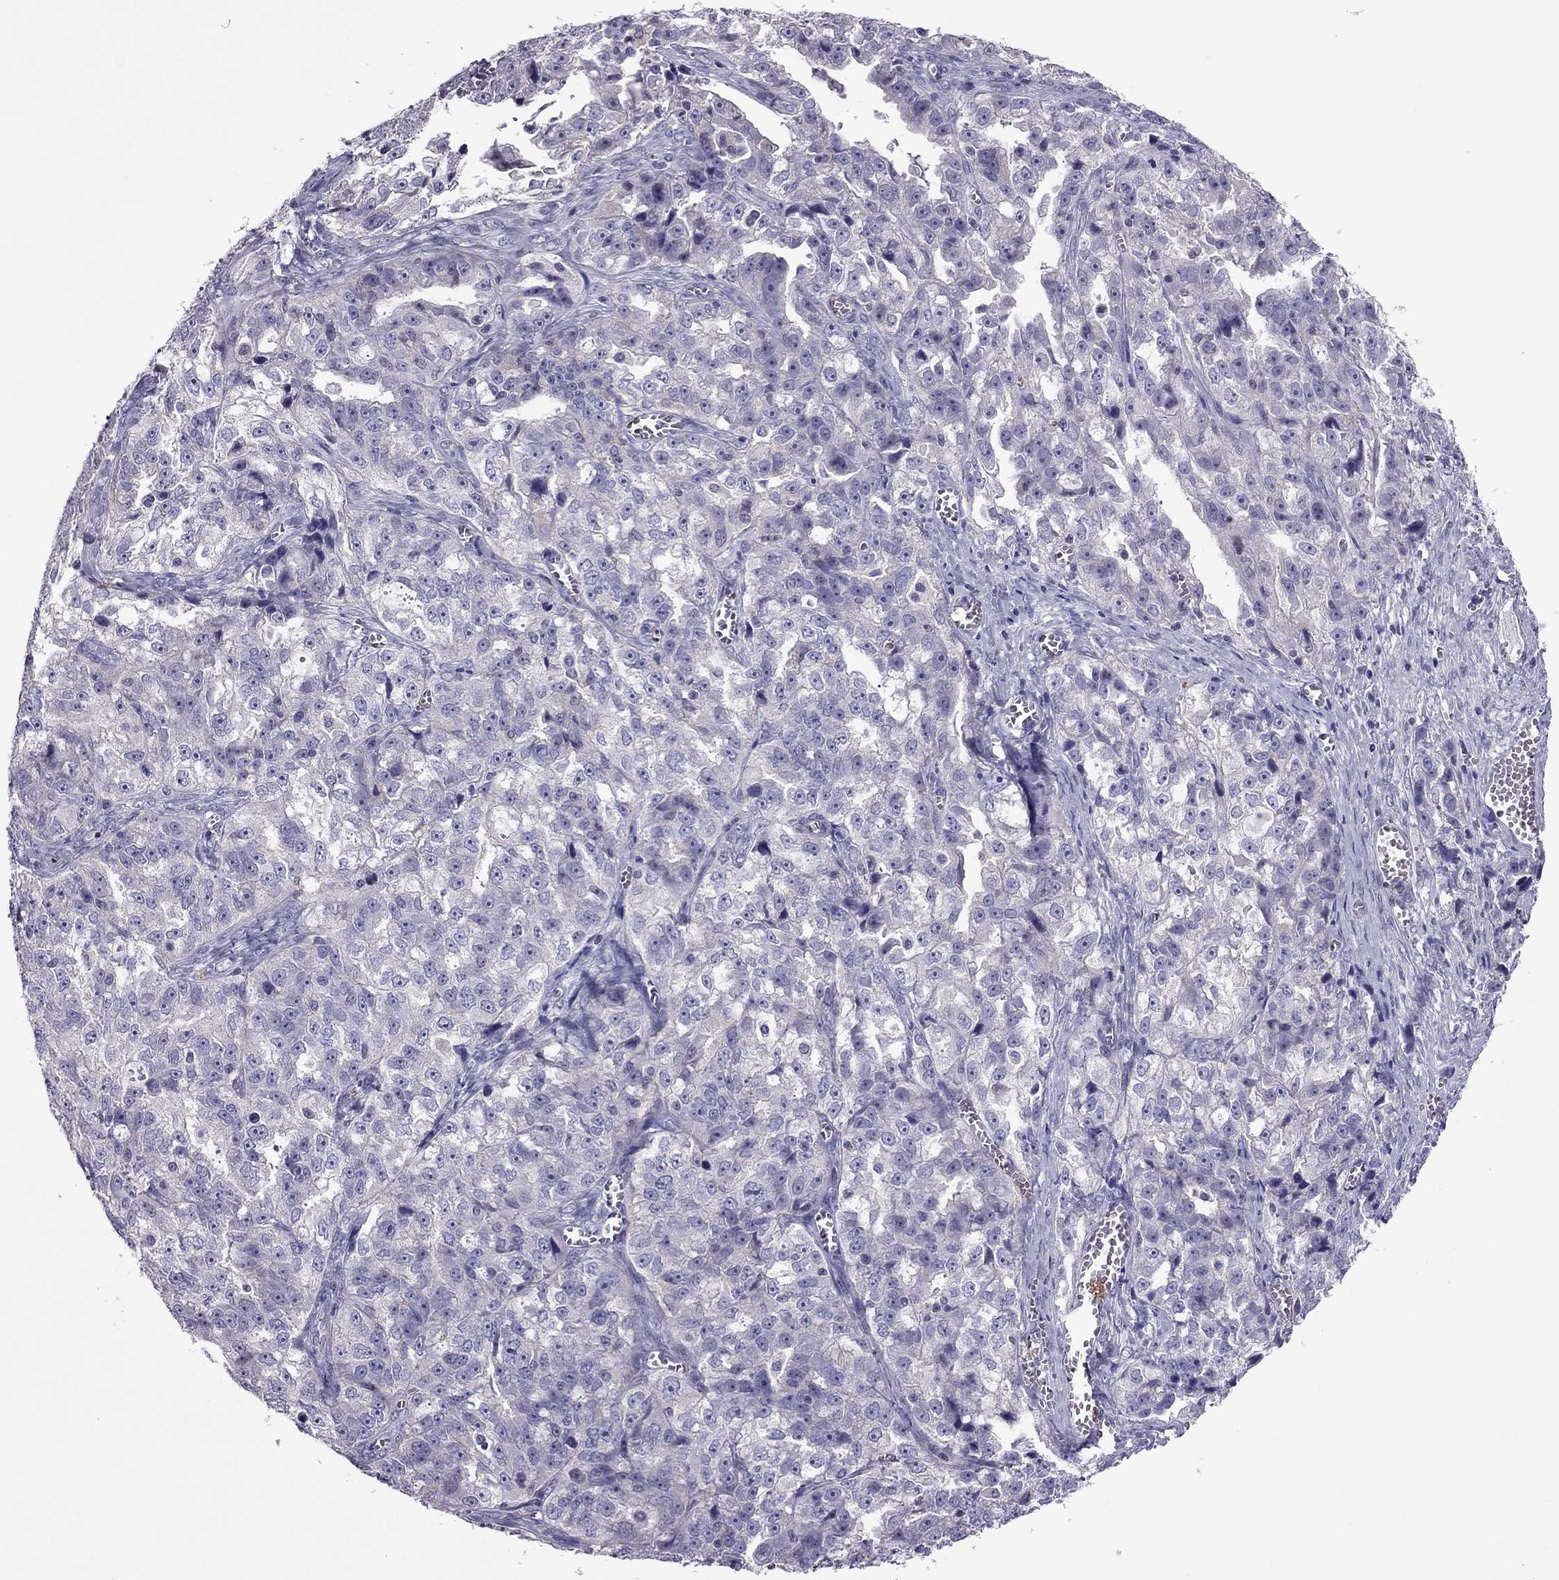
{"staining": {"intensity": "negative", "quantity": "none", "location": "none"}, "tissue": "ovarian cancer", "cell_type": "Tumor cells", "image_type": "cancer", "snomed": [{"axis": "morphology", "description": "Cystadenocarcinoma, serous, NOS"}, {"axis": "topography", "description": "Ovary"}], "caption": "The immunohistochemistry micrograph has no significant positivity in tumor cells of ovarian cancer (serous cystadenocarcinoma) tissue.", "gene": "SLC16A8", "patient": {"sex": "female", "age": 51}}